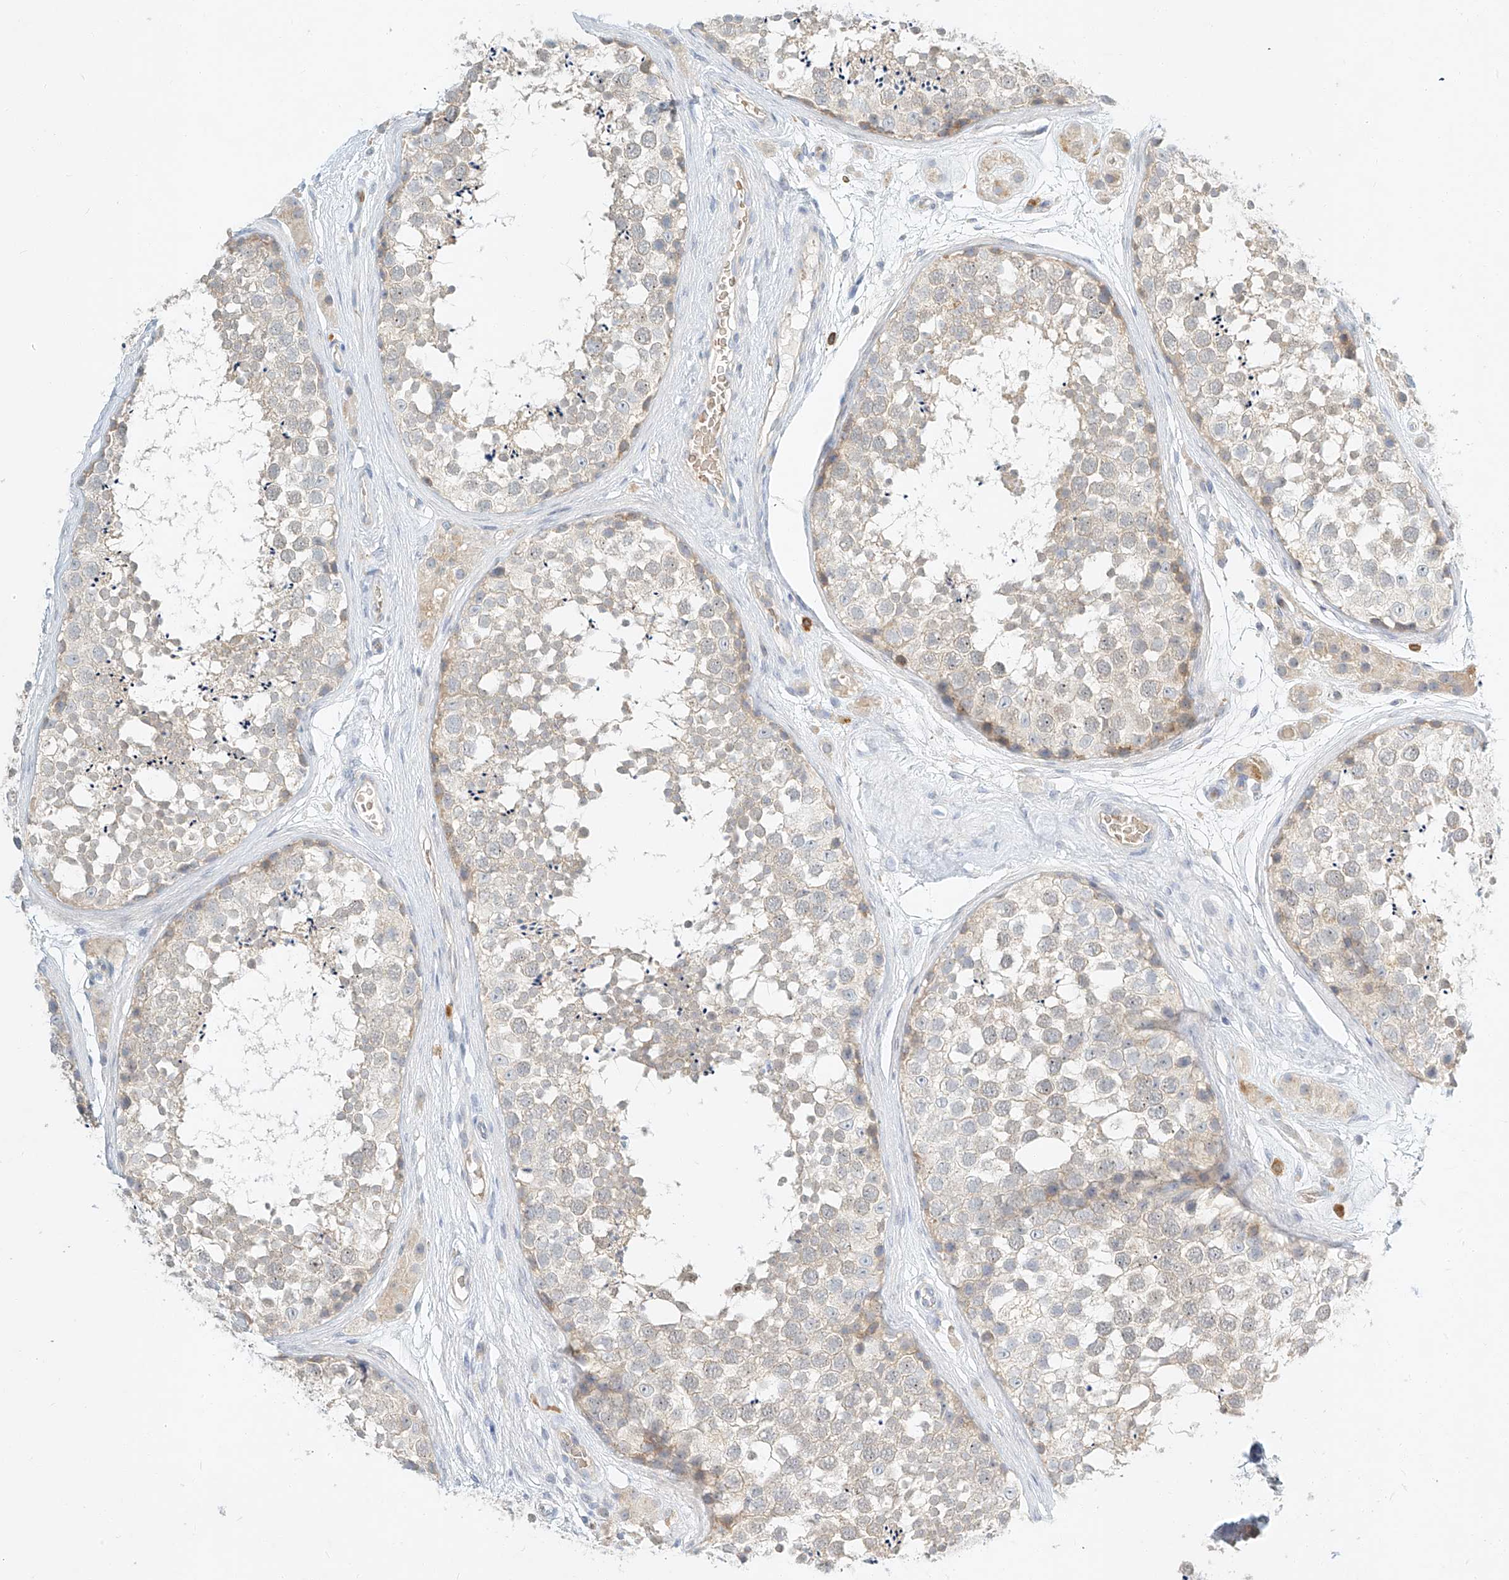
{"staining": {"intensity": "weak", "quantity": "<25%", "location": "cytoplasmic/membranous"}, "tissue": "testis", "cell_type": "Cells in seminiferous ducts", "image_type": "normal", "snomed": [{"axis": "morphology", "description": "Normal tissue, NOS"}, {"axis": "topography", "description": "Testis"}], "caption": "This is an immunohistochemistry (IHC) histopathology image of normal human testis. There is no positivity in cells in seminiferous ducts.", "gene": "SYTL3", "patient": {"sex": "male", "age": 56}}